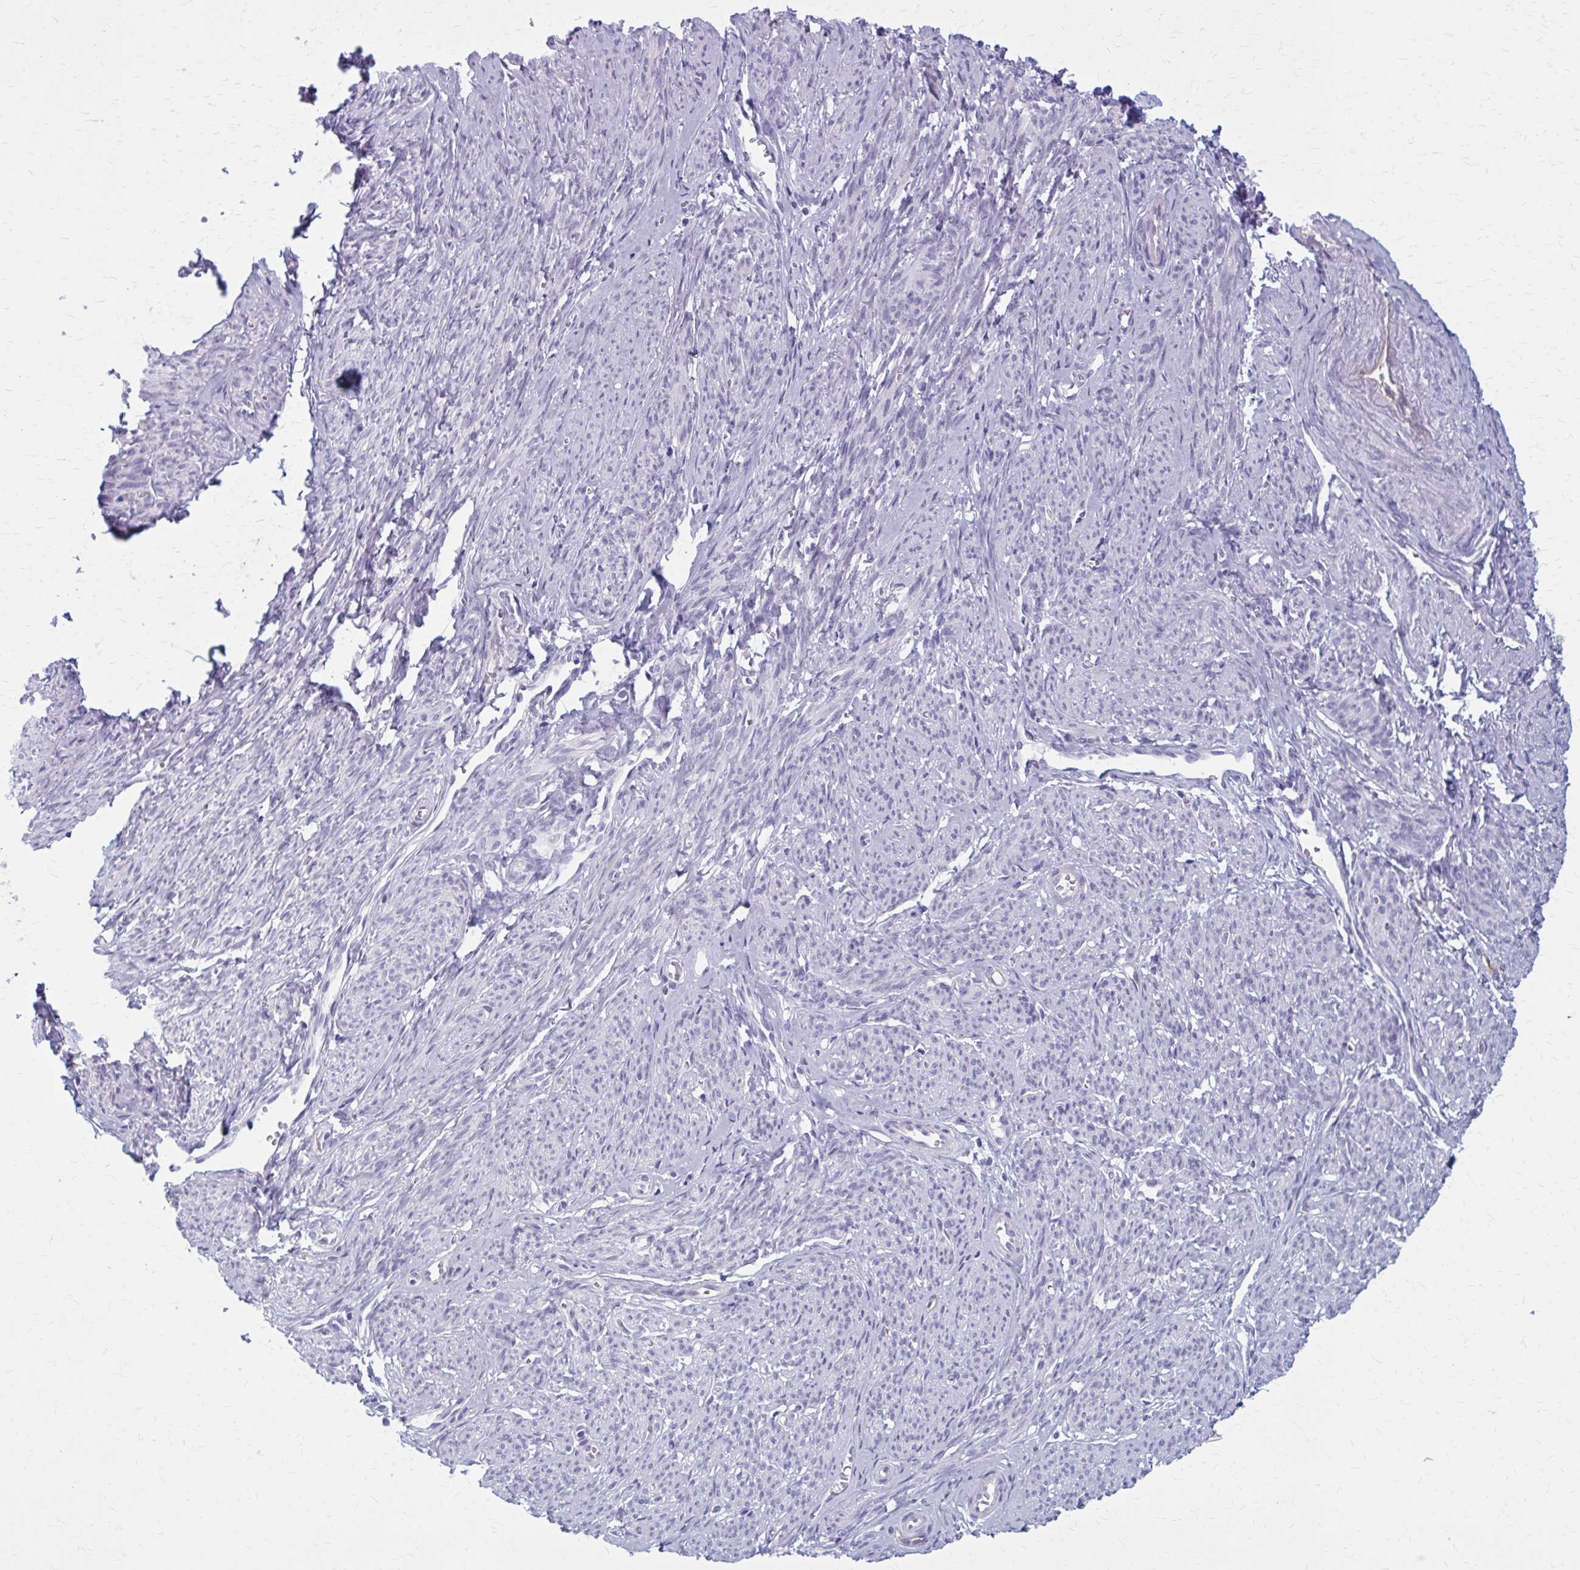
{"staining": {"intensity": "negative", "quantity": "none", "location": "none"}, "tissue": "smooth muscle", "cell_type": "Smooth muscle cells", "image_type": "normal", "snomed": [{"axis": "morphology", "description": "Normal tissue, NOS"}, {"axis": "topography", "description": "Smooth muscle"}], "caption": "Immunohistochemistry (IHC) micrograph of unremarkable smooth muscle: human smooth muscle stained with DAB (3,3'-diaminobenzidine) exhibits no significant protein expression in smooth muscle cells. (Brightfield microscopy of DAB (3,3'-diaminobenzidine) immunohistochemistry (IHC) at high magnification).", "gene": "CASQ2", "patient": {"sex": "female", "age": 65}}